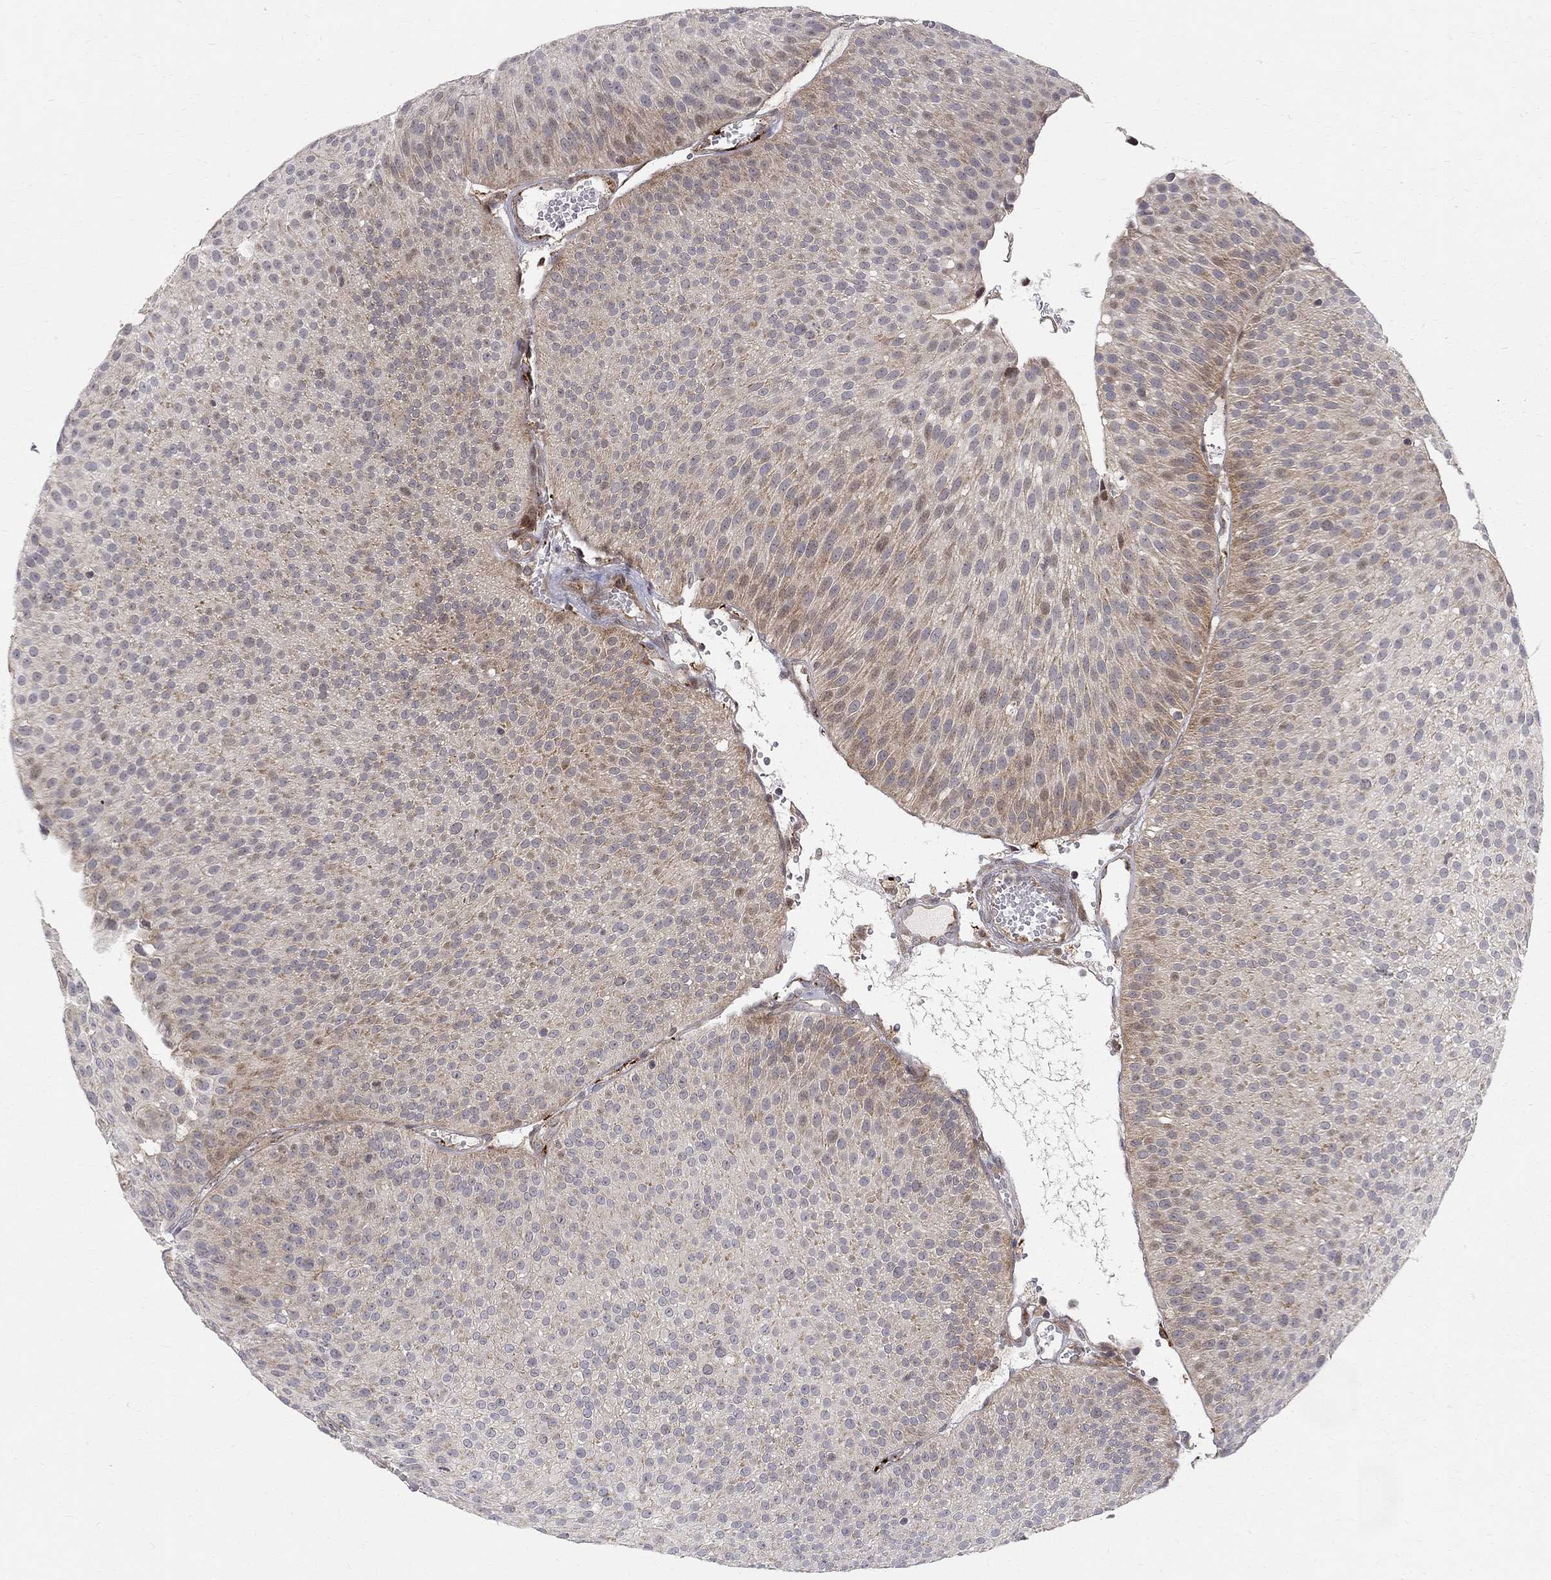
{"staining": {"intensity": "moderate", "quantity": "<25%", "location": "cytoplasmic/membranous"}, "tissue": "urothelial cancer", "cell_type": "Tumor cells", "image_type": "cancer", "snomed": [{"axis": "morphology", "description": "Urothelial carcinoma, Low grade"}, {"axis": "topography", "description": "Urinary bladder"}], "caption": "IHC micrograph of human urothelial cancer stained for a protein (brown), which demonstrates low levels of moderate cytoplasmic/membranous expression in about <25% of tumor cells.", "gene": "WDR19", "patient": {"sex": "male", "age": 65}}